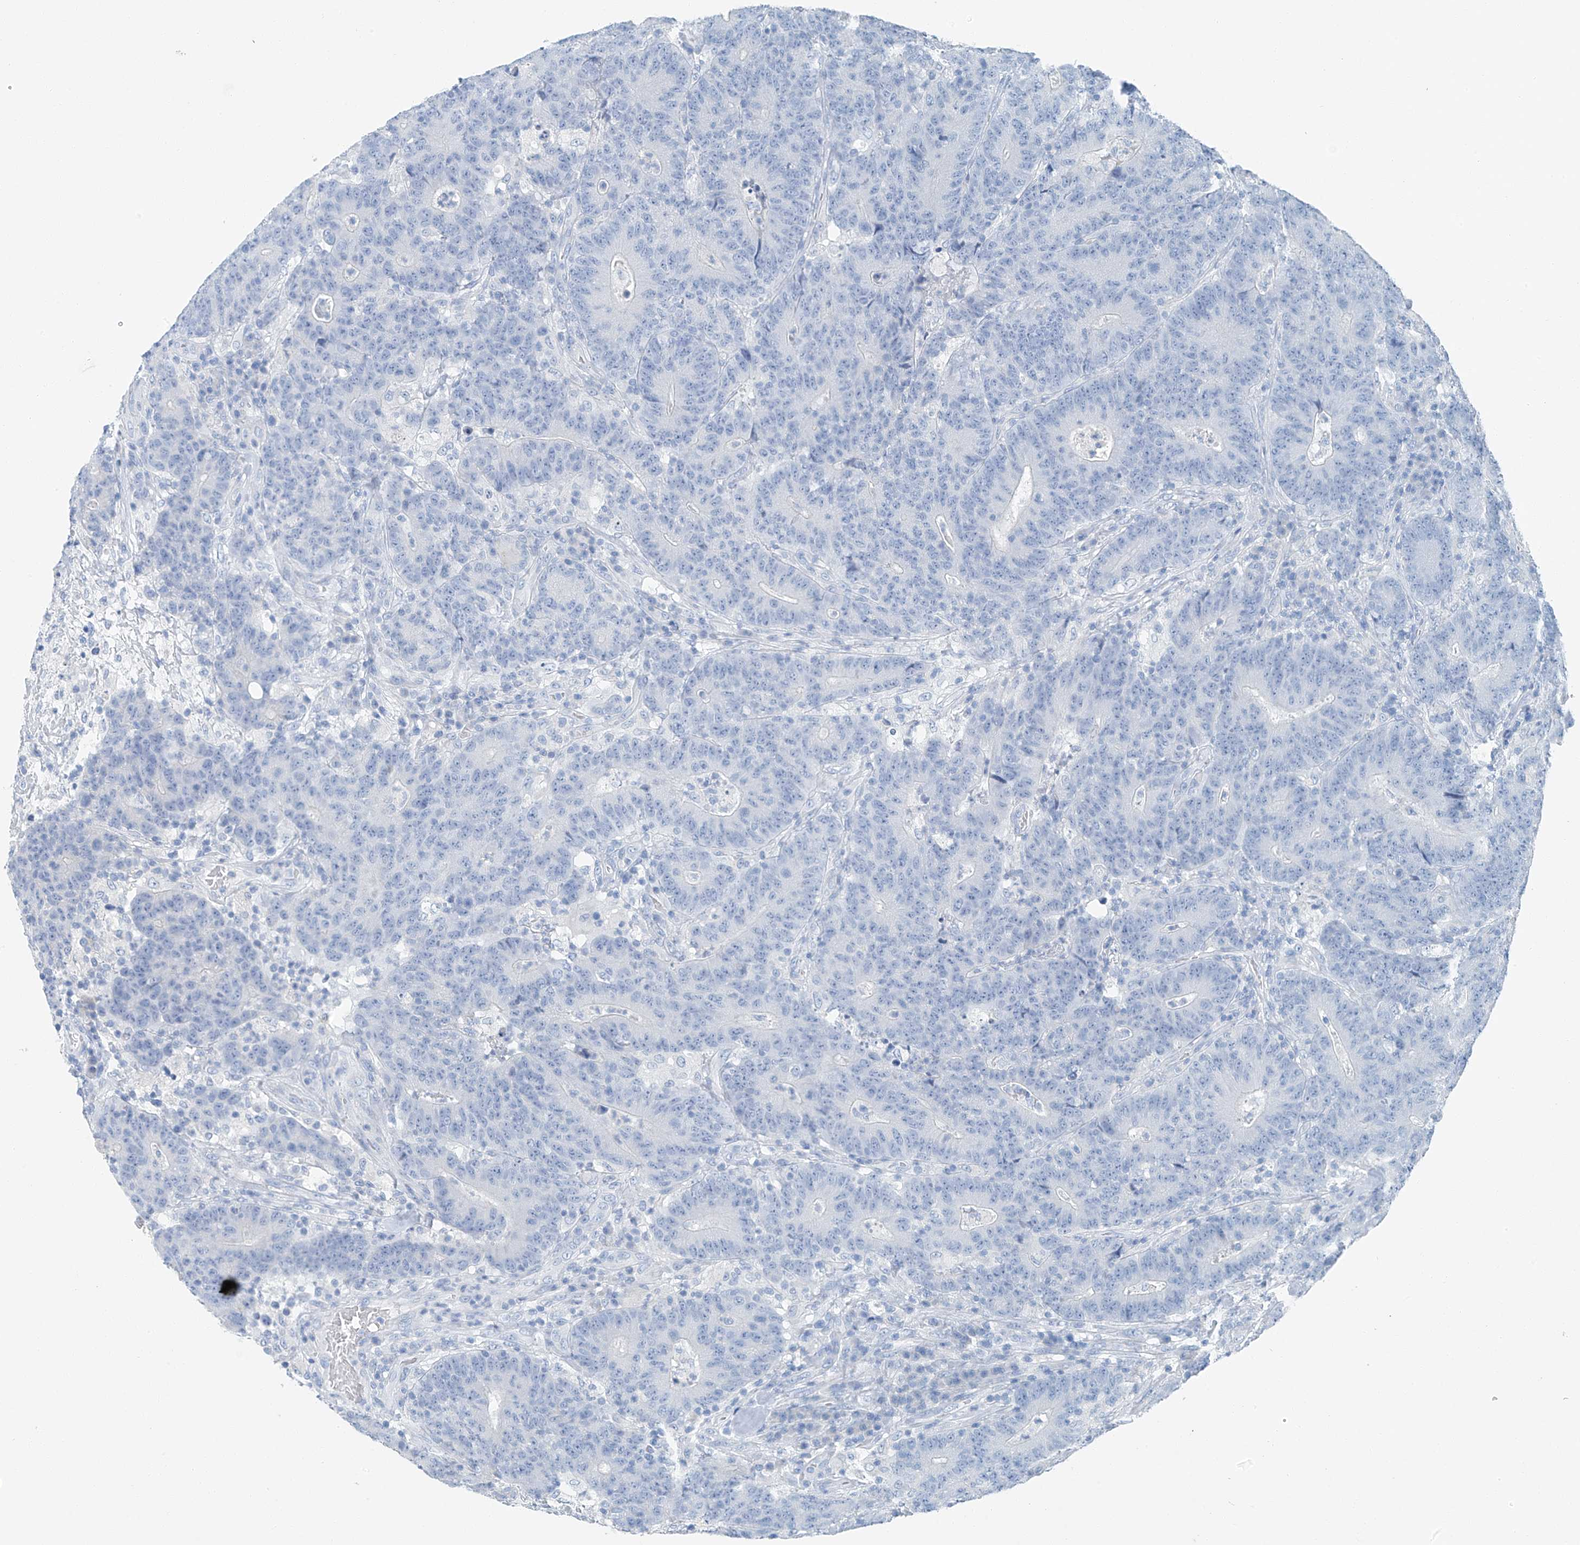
{"staining": {"intensity": "negative", "quantity": "none", "location": "none"}, "tissue": "colorectal cancer", "cell_type": "Tumor cells", "image_type": "cancer", "snomed": [{"axis": "morphology", "description": "Normal tissue, NOS"}, {"axis": "morphology", "description": "Adenocarcinoma, NOS"}, {"axis": "topography", "description": "Colon"}], "caption": "The immunohistochemistry image has no significant staining in tumor cells of colorectal cancer (adenocarcinoma) tissue.", "gene": "C1orf87", "patient": {"sex": "female", "age": 75}}